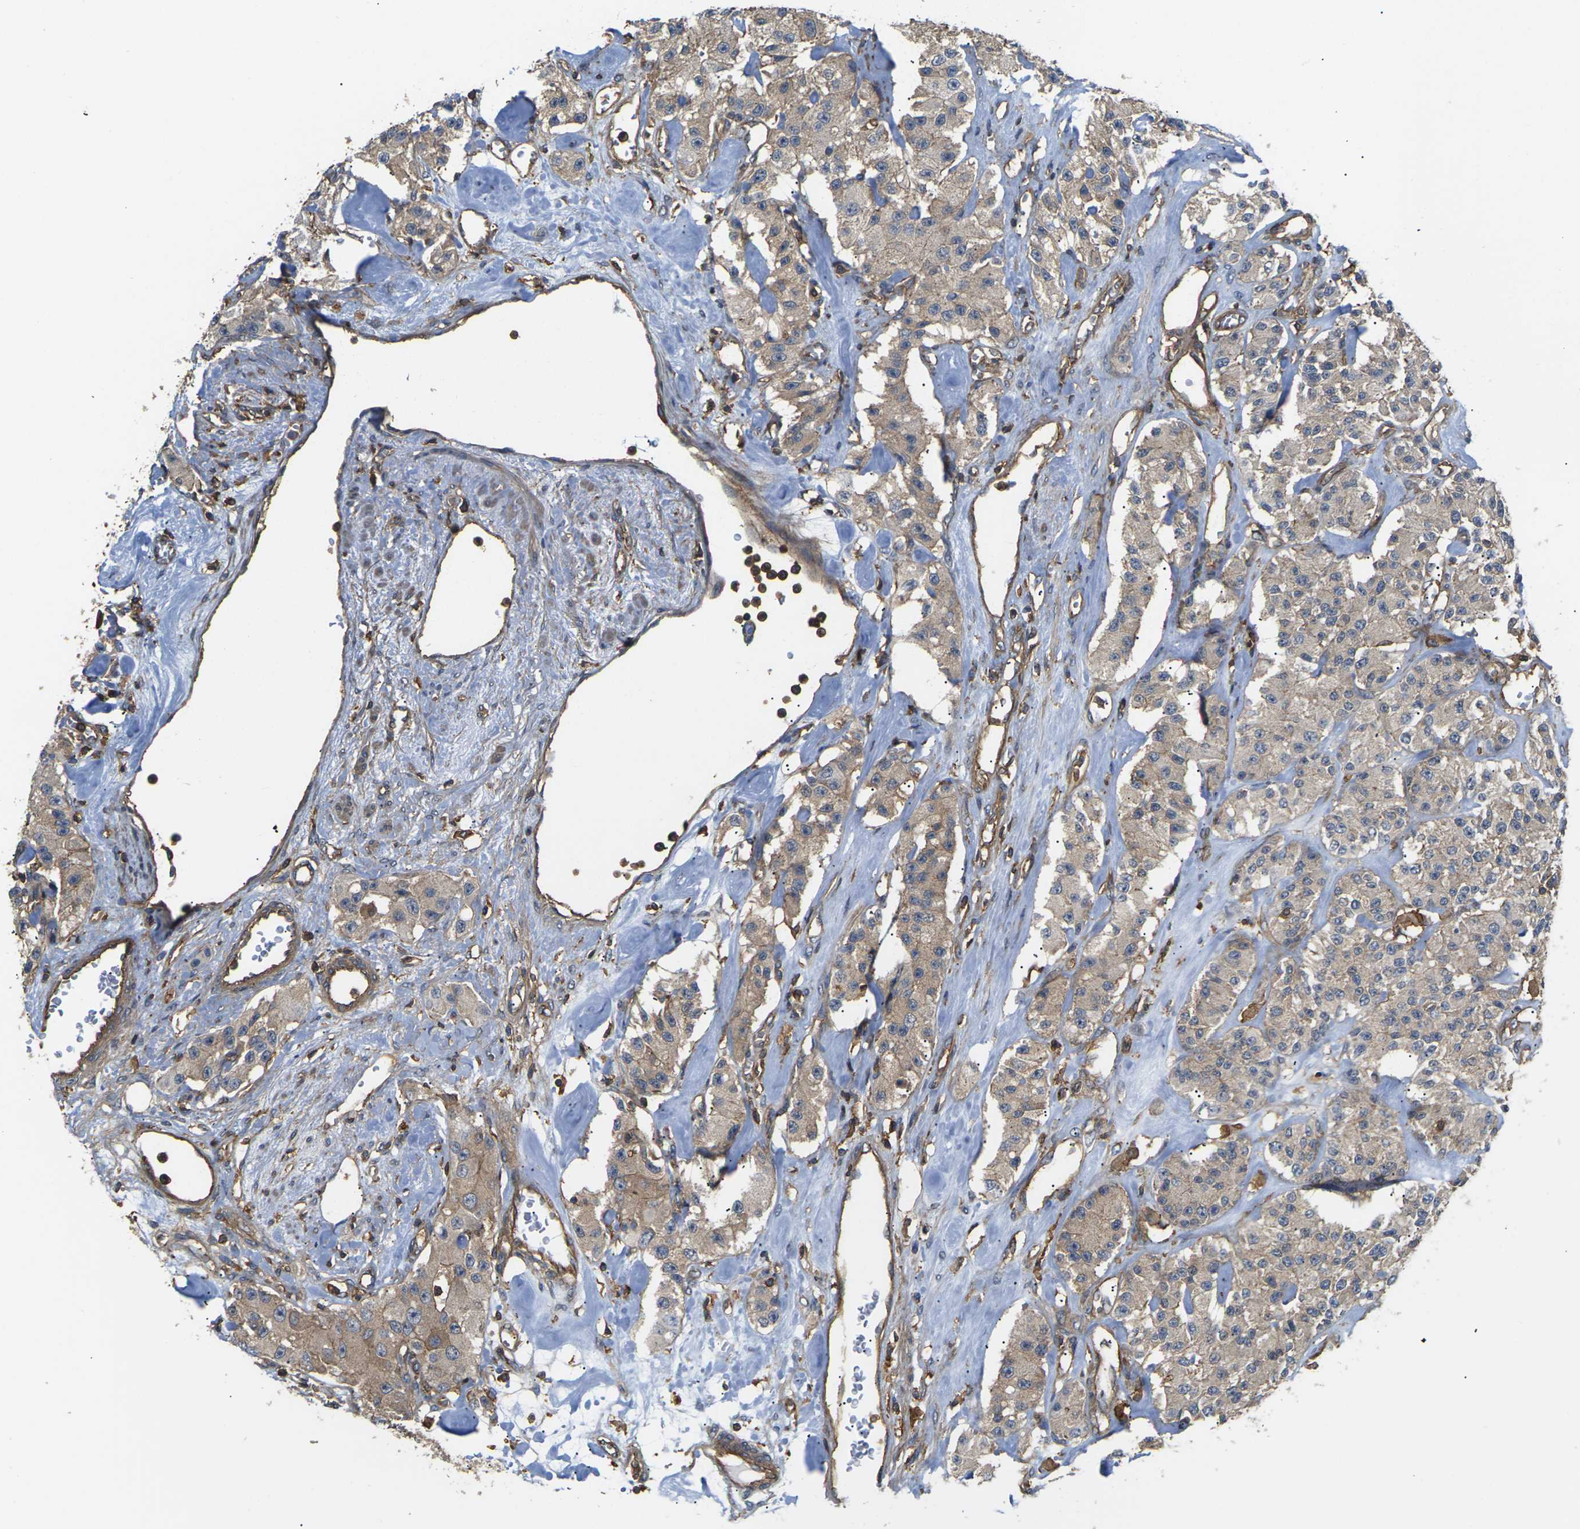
{"staining": {"intensity": "weak", "quantity": ">75%", "location": "cytoplasmic/membranous"}, "tissue": "carcinoid", "cell_type": "Tumor cells", "image_type": "cancer", "snomed": [{"axis": "morphology", "description": "Carcinoid, malignant, NOS"}, {"axis": "topography", "description": "Pancreas"}], "caption": "A brown stain labels weak cytoplasmic/membranous expression of a protein in human malignant carcinoid tumor cells. (DAB IHC with brightfield microscopy, high magnification).", "gene": "IQGAP1", "patient": {"sex": "male", "age": 41}}